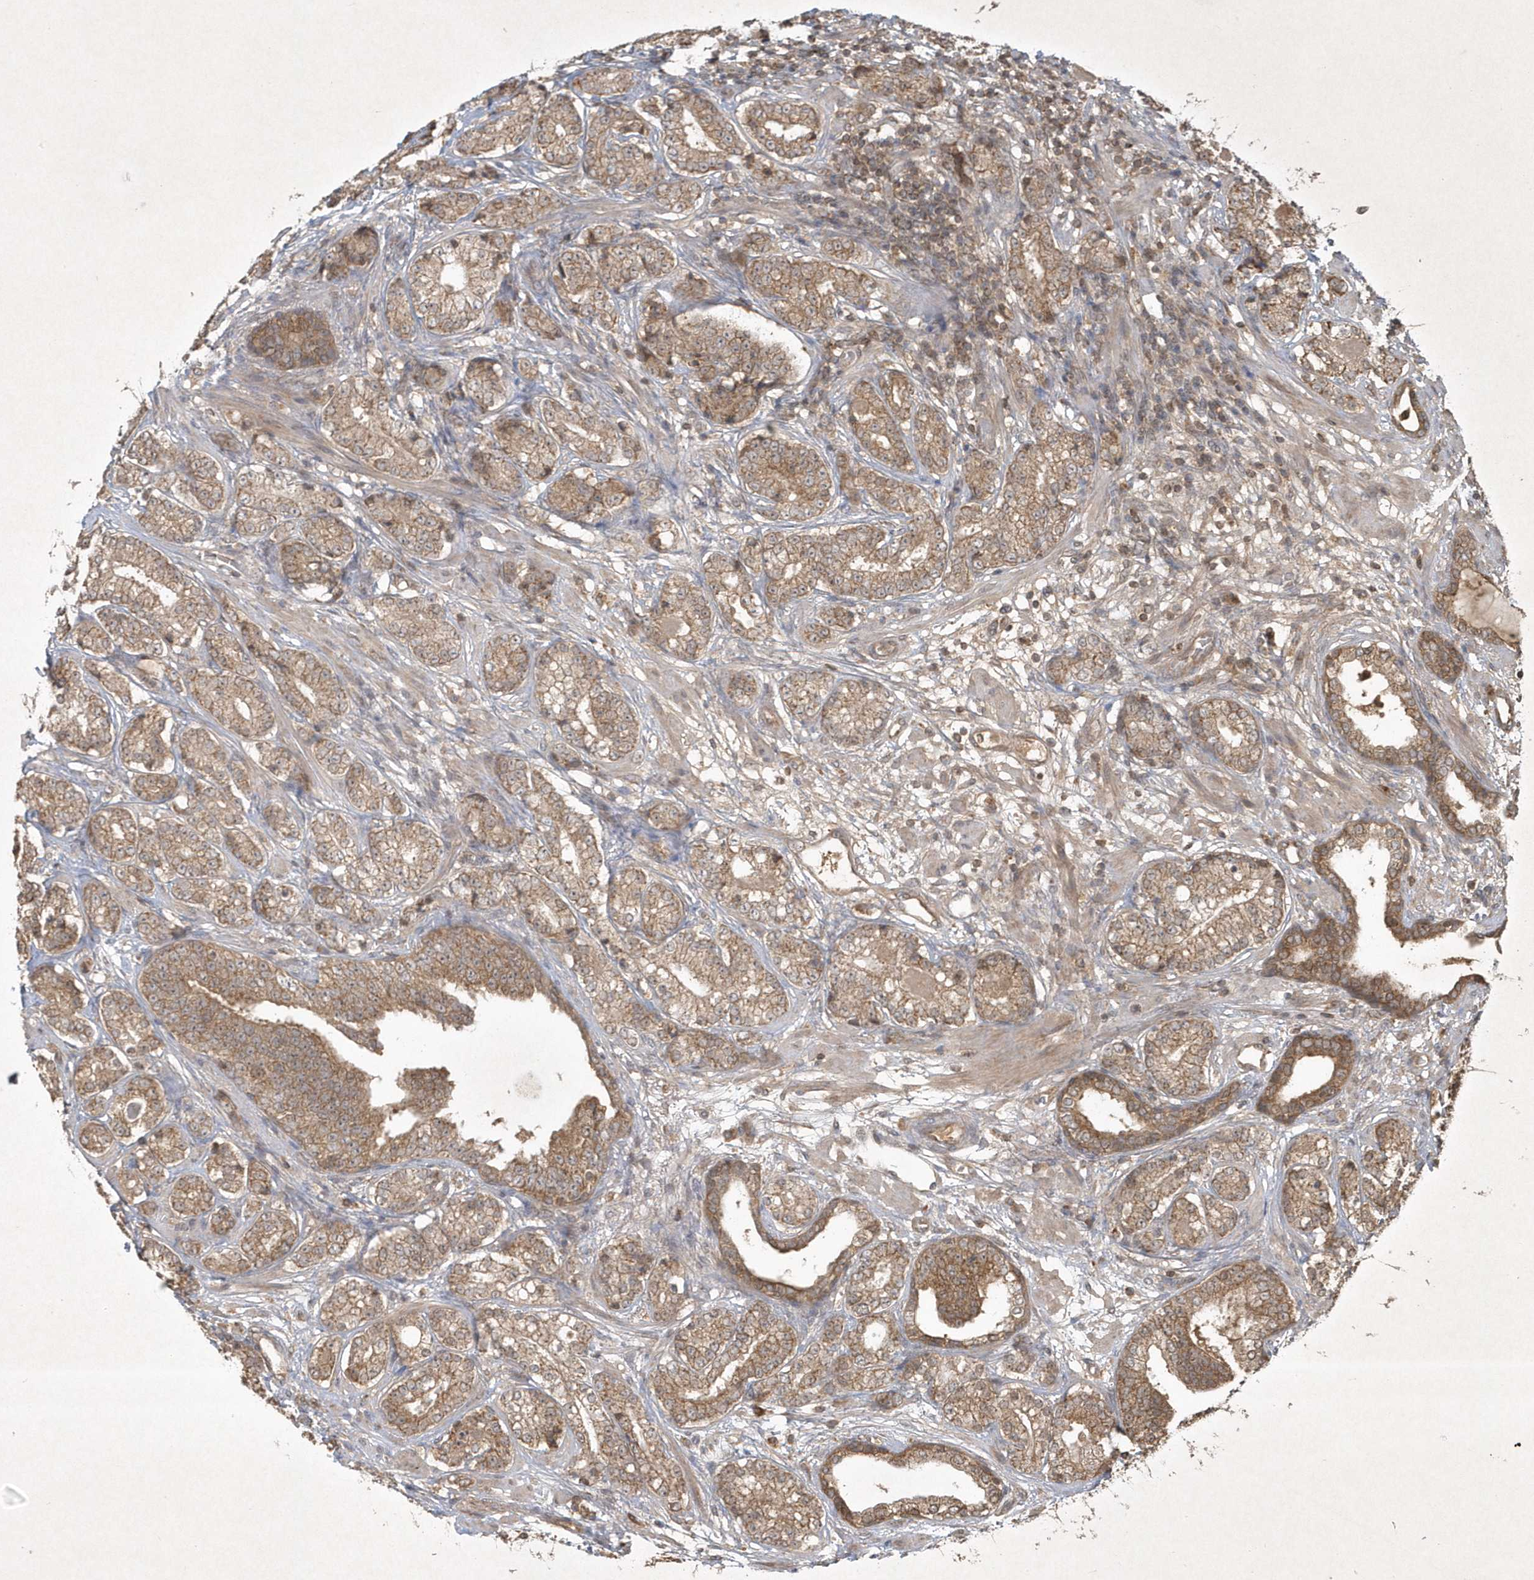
{"staining": {"intensity": "moderate", "quantity": ">75%", "location": "cytoplasmic/membranous"}, "tissue": "prostate cancer", "cell_type": "Tumor cells", "image_type": "cancer", "snomed": [{"axis": "morphology", "description": "Adenocarcinoma, High grade"}, {"axis": "topography", "description": "Prostate"}], "caption": "Protein expression analysis of human high-grade adenocarcinoma (prostate) reveals moderate cytoplasmic/membranous positivity in approximately >75% of tumor cells.", "gene": "PLTP", "patient": {"sex": "male", "age": 61}}